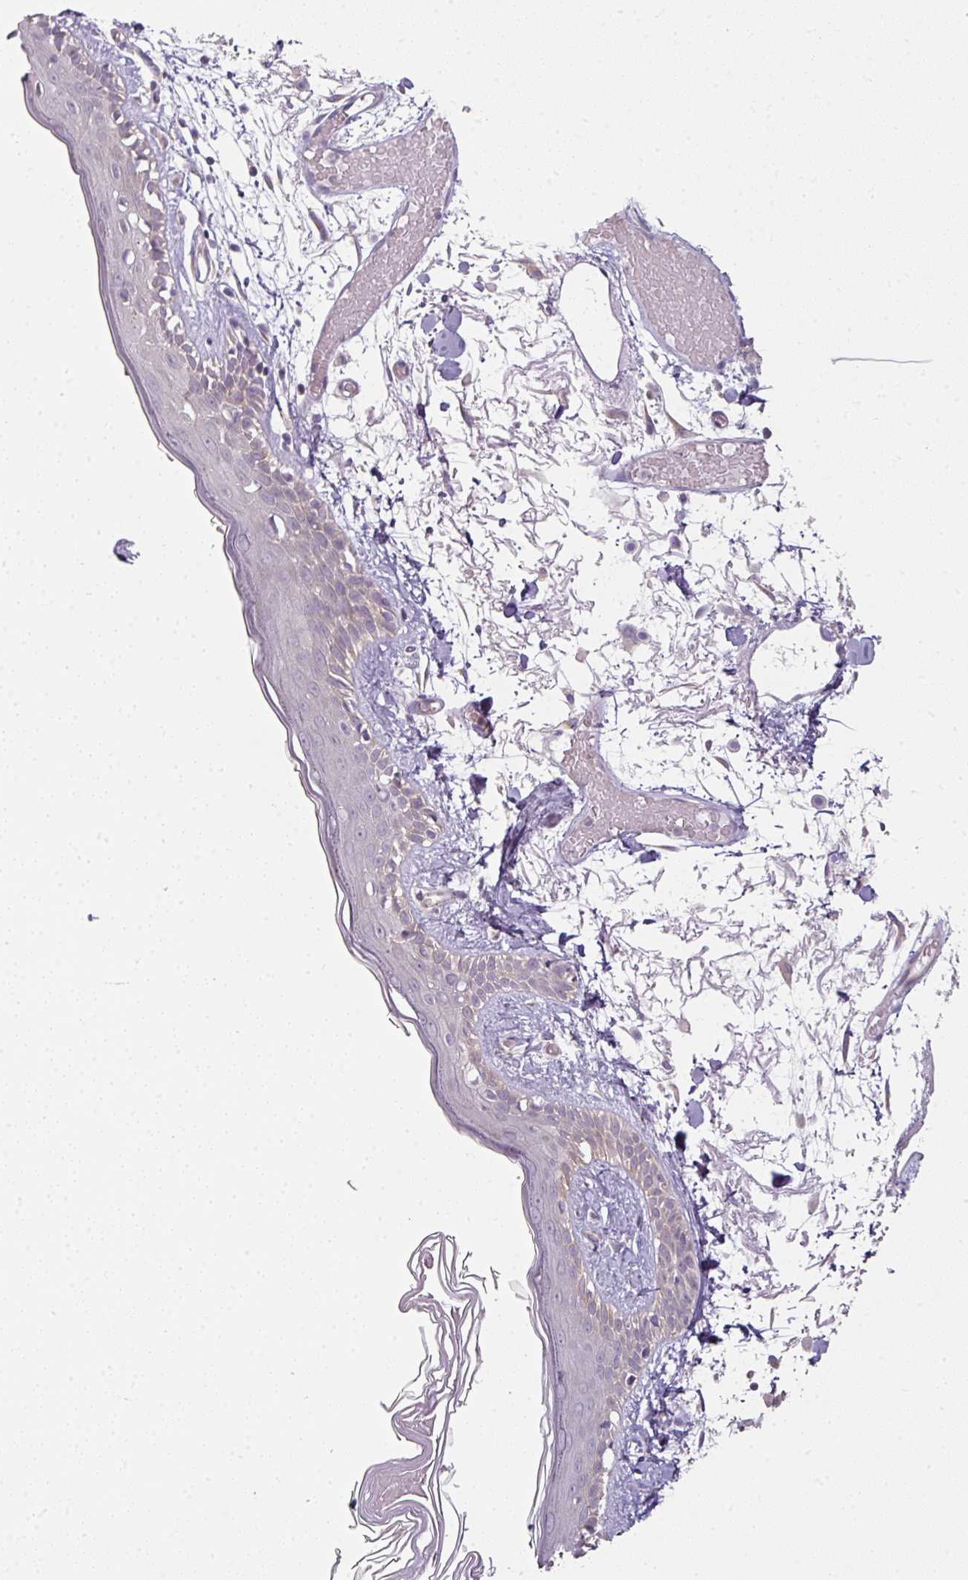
{"staining": {"intensity": "weak", "quantity": "25%-75%", "location": "cytoplasmic/membranous"}, "tissue": "skin", "cell_type": "Fibroblasts", "image_type": "normal", "snomed": [{"axis": "morphology", "description": "Normal tissue, NOS"}, {"axis": "topography", "description": "Skin"}], "caption": "Immunohistochemical staining of benign human skin exhibits 25%-75% levels of weak cytoplasmic/membranous protein expression in about 25%-75% of fibroblasts. (Stains: DAB in brown, nuclei in blue, Microscopy: brightfield microscopy at high magnification).", "gene": "C19orf33", "patient": {"sex": "male", "age": 79}}